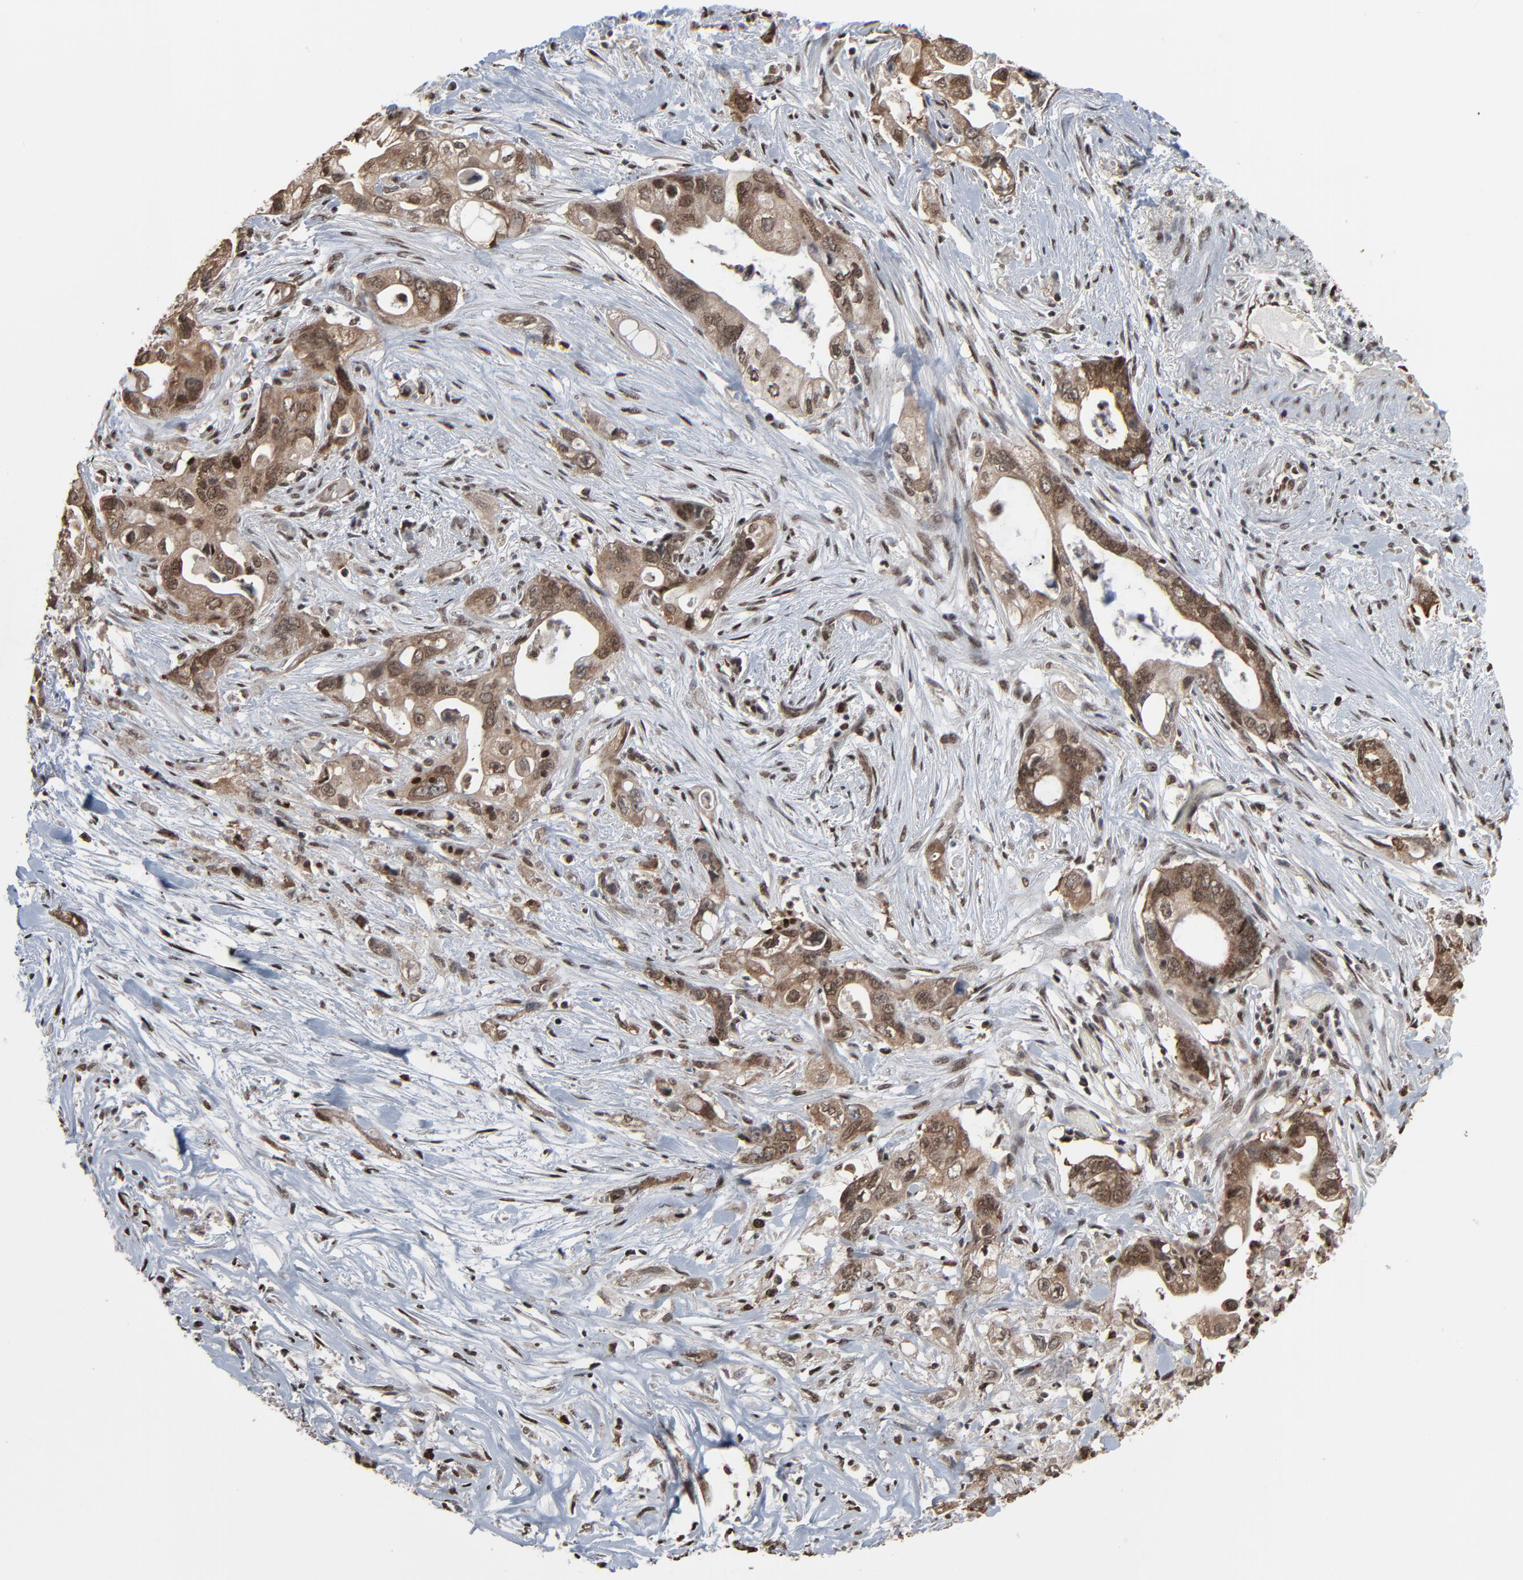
{"staining": {"intensity": "moderate", "quantity": ">75%", "location": "cytoplasmic/membranous,nuclear"}, "tissue": "pancreatic cancer", "cell_type": "Tumor cells", "image_type": "cancer", "snomed": [{"axis": "morphology", "description": "Normal tissue, NOS"}, {"axis": "topography", "description": "Pancreas"}], "caption": "Immunohistochemistry (DAB (3,3'-diaminobenzidine)) staining of pancreatic cancer displays moderate cytoplasmic/membranous and nuclear protein staining in about >75% of tumor cells.", "gene": "MEIS2", "patient": {"sex": "male", "age": 42}}